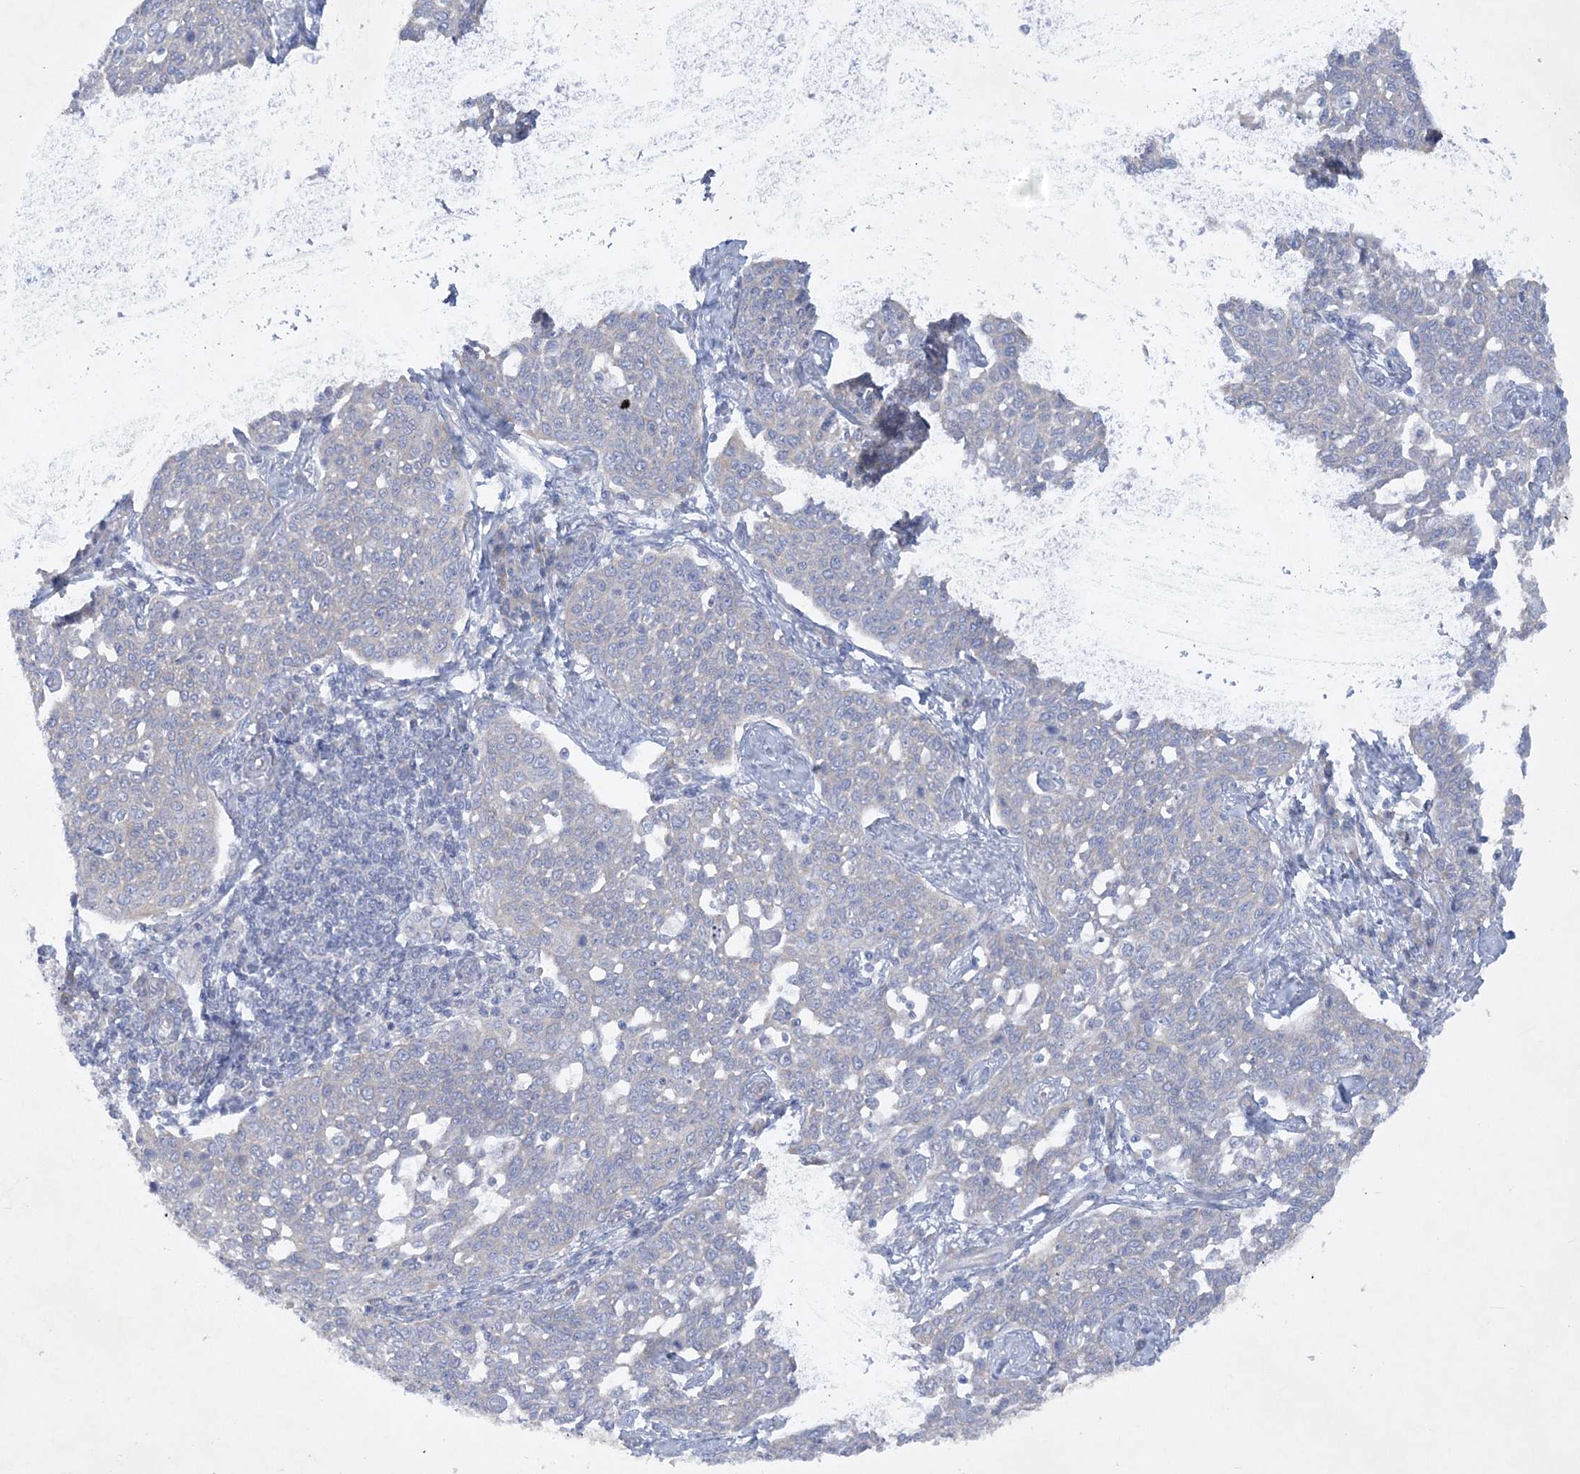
{"staining": {"intensity": "negative", "quantity": "none", "location": "none"}, "tissue": "cervical cancer", "cell_type": "Tumor cells", "image_type": "cancer", "snomed": [{"axis": "morphology", "description": "Squamous cell carcinoma, NOS"}, {"axis": "topography", "description": "Cervix"}], "caption": "Immunohistochemical staining of squamous cell carcinoma (cervical) demonstrates no significant staining in tumor cells.", "gene": "FARSB", "patient": {"sex": "female", "age": 34}}